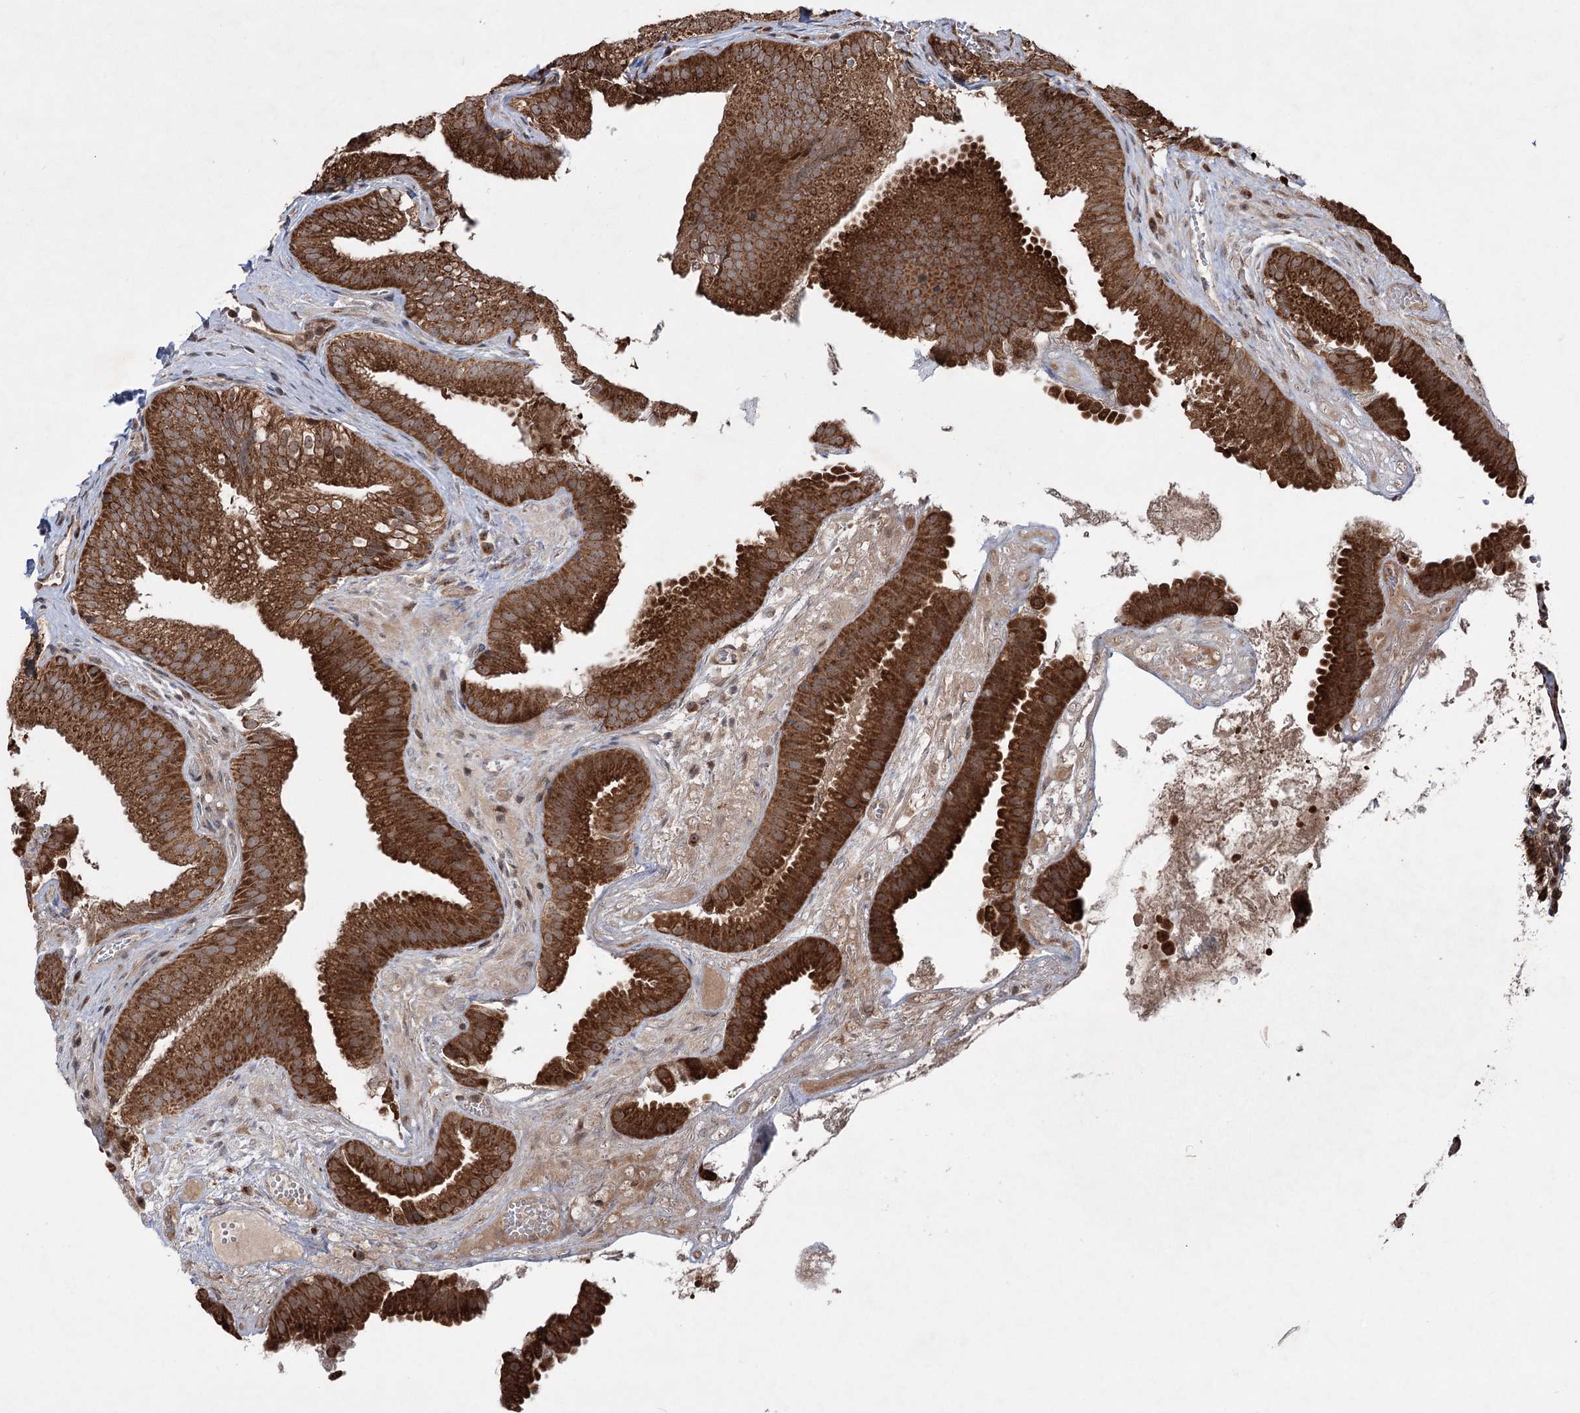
{"staining": {"intensity": "strong", "quantity": ">75%", "location": "cytoplasmic/membranous"}, "tissue": "gallbladder", "cell_type": "Glandular cells", "image_type": "normal", "snomed": [{"axis": "morphology", "description": "Normal tissue, NOS"}, {"axis": "topography", "description": "Gallbladder"}], "caption": "Gallbladder stained with DAB IHC exhibits high levels of strong cytoplasmic/membranous positivity in approximately >75% of glandular cells. Ihc stains the protein of interest in brown and the nuclei are stained blue.", "gene": "SERINC5", "patient": {"sex": "female", "age": 30}}